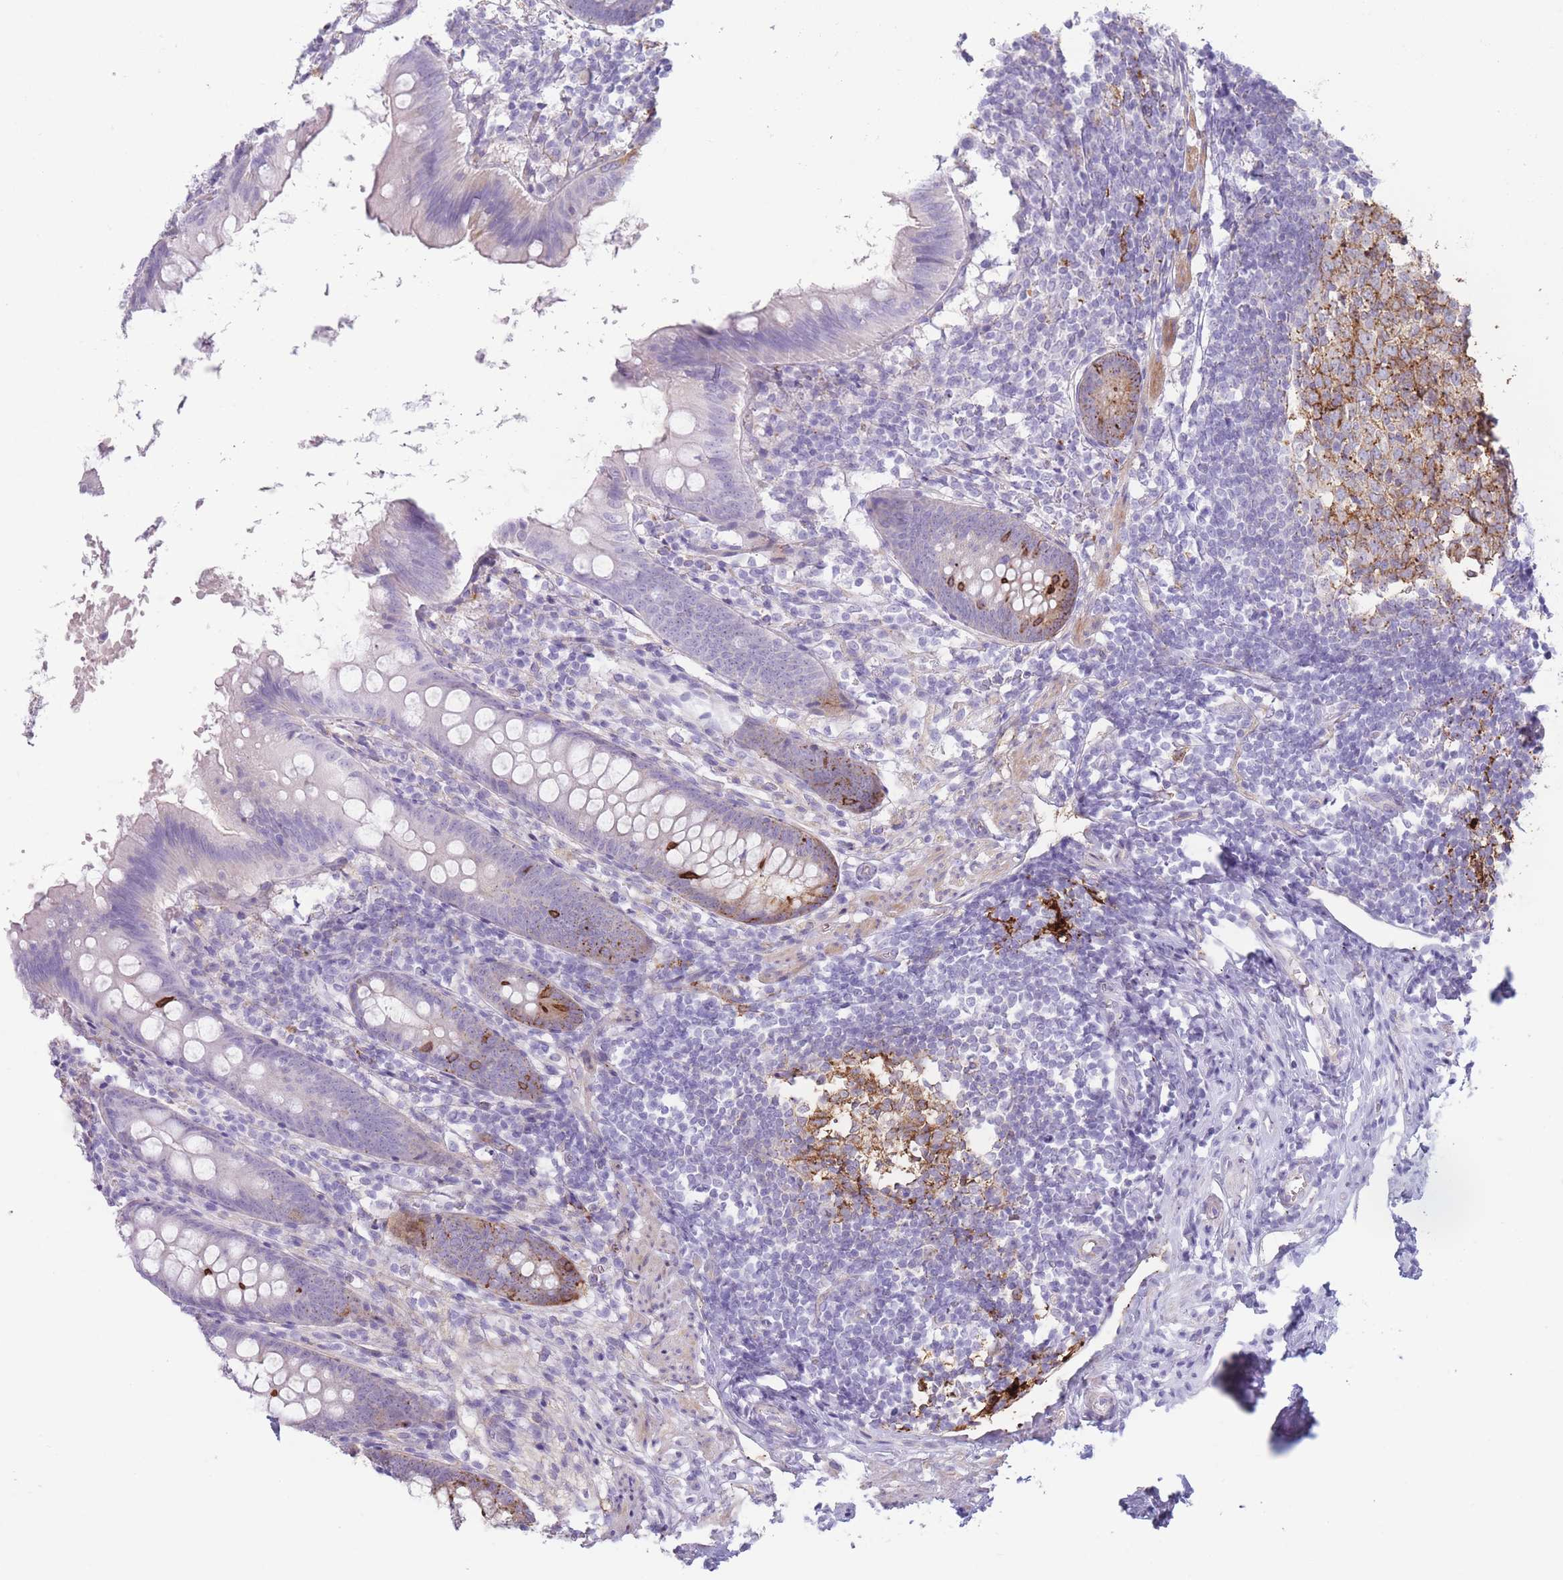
{"staining": {"intensity": "strong", "quantity": "<25%", "location": "cytoplasmic/membranous"}, "tissue": "appendix", "cell_type": "Glandular cells", "image_type": "normal", "snomed": [{"axis": "morphology", "description": "Normal tissue, NOS"}, {"axis": "topography", "description": "Appendix"}], "caption": "Protein staining of unremarkable appendix reveals strong cytoplasmic/membranous staining in about <25% of glandular cells.", "gene": "UTP14A", "patient": {"sex": "female", "age": 51}}